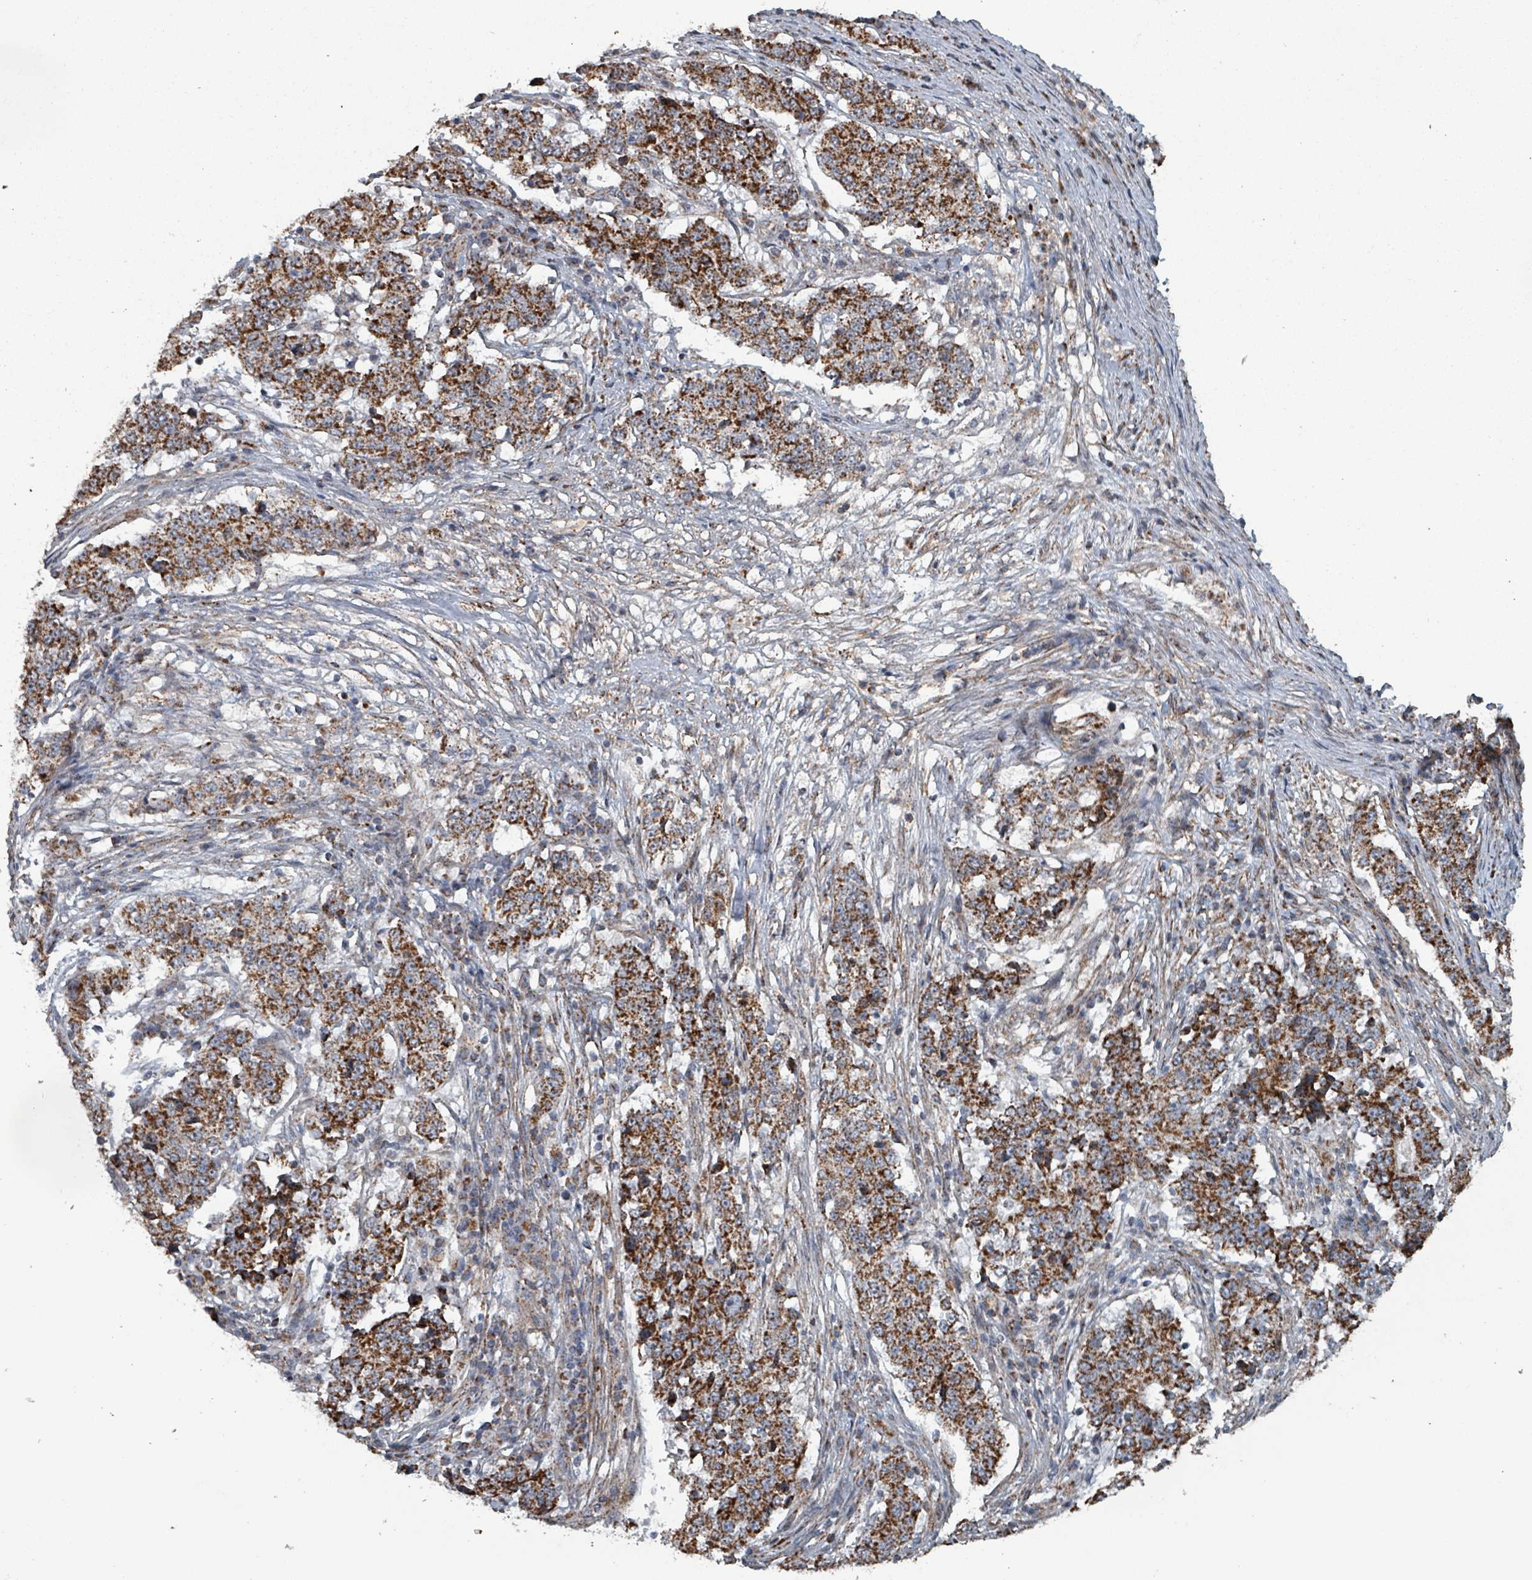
{"staining": {"intensity": "strong", "quantity": ">75%", "location": "cytoplasmic/membranous"}, "tissue": "stomach cancer", "cell_type": "Tumor cells", "image_type": "cancer", "snomed": [{"axis": "morphology", "description": "Adenocarcinoma, NOS"}, {"axis": "topography", "description": "Stomach"}], "caption": "DAB (3,3'-diaminobenzidine) immunohistochemical staining of human adenocarcinoma (stomach) shows strong cytoplasmic/membranous protein positivity in about >75% of tumor cells. (DAB IHC, brown staining for protein, blue staining for nuclei).", "gene": "MRPL4", "patient": {"sex": "male", "age": 59}}